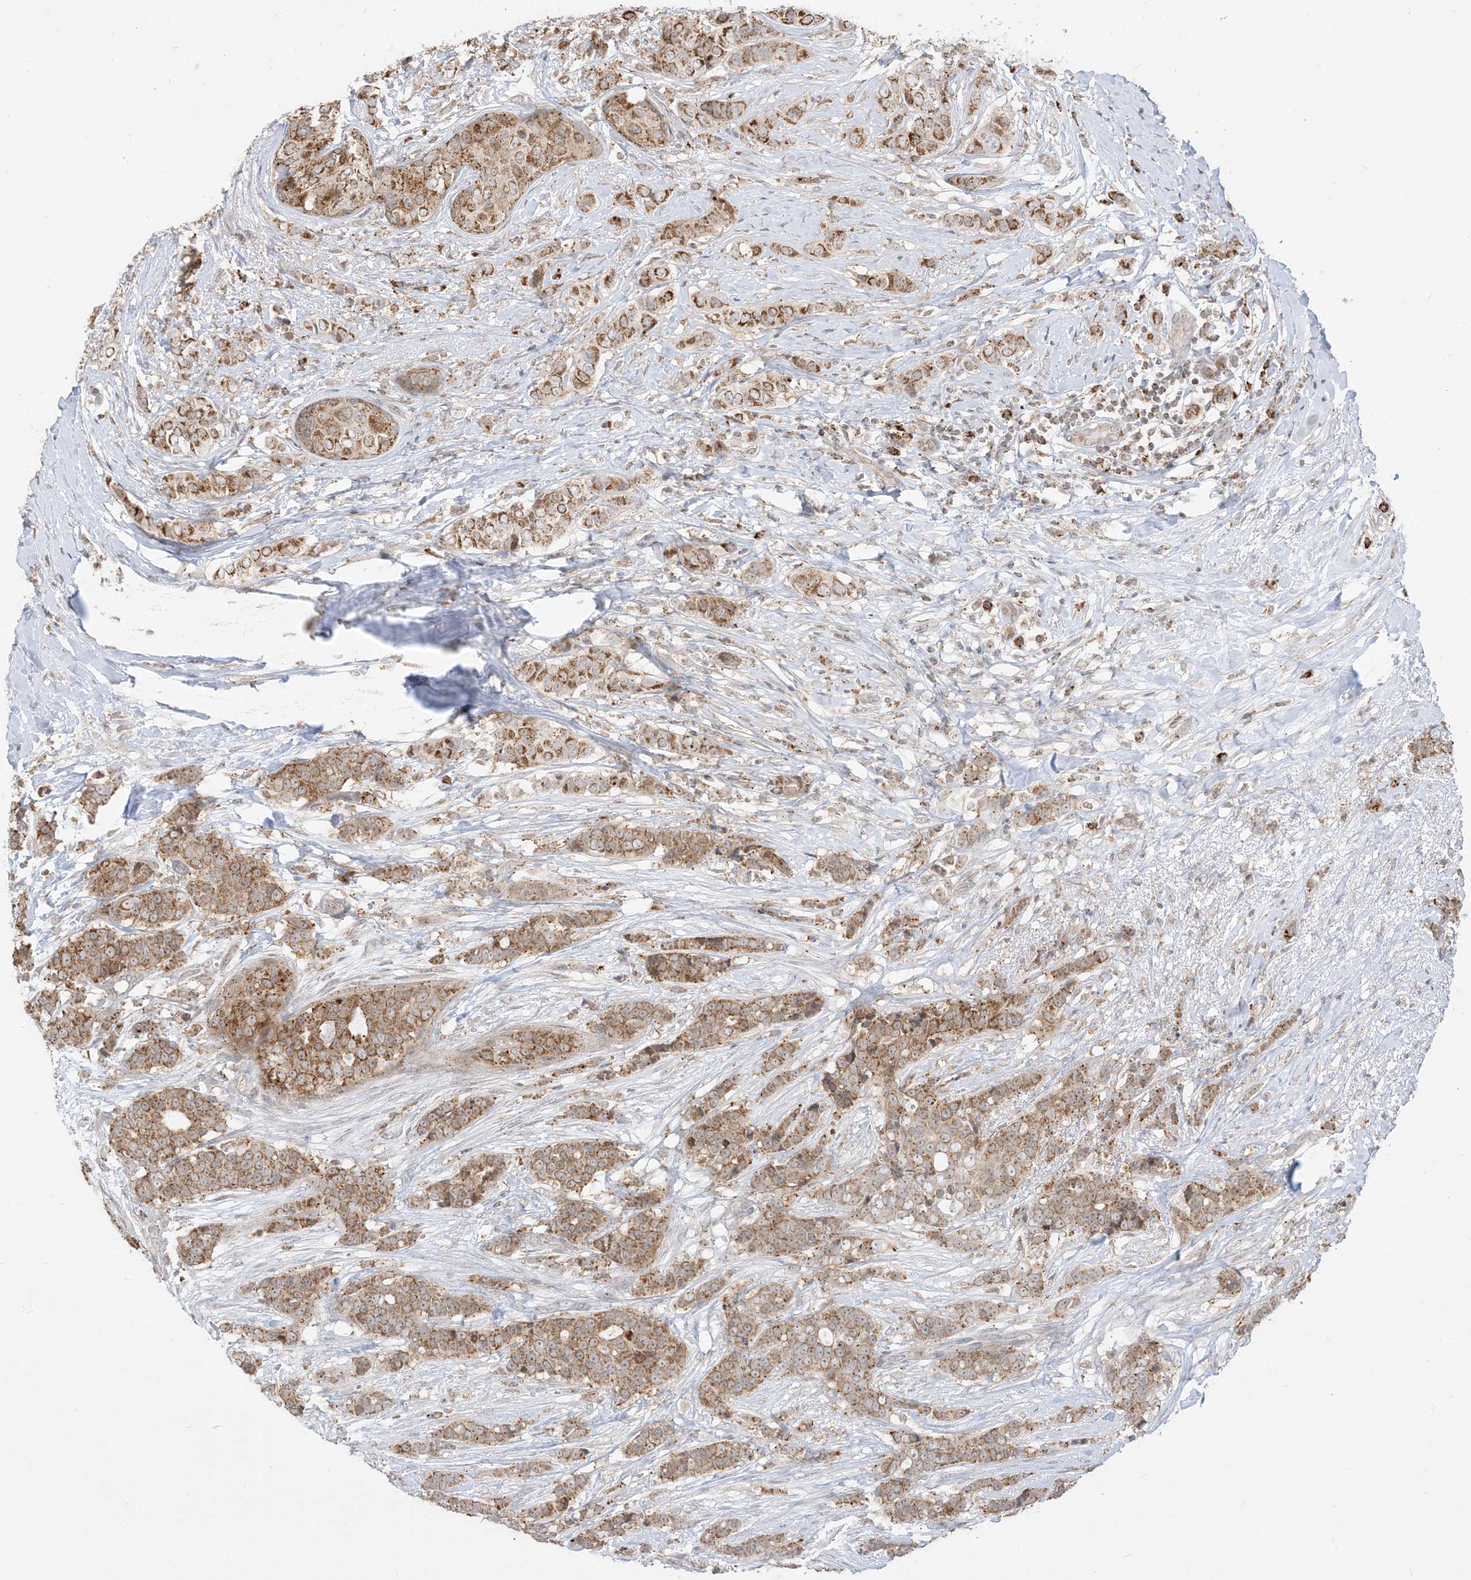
{"staining": {"intensity": "moderate", "quantity": ">75%", "location": "cytoplasmic/membranous"}, "tissue": "breast cancer", "cell_type": "Tumor cells", "image_type": "cancer", "snomed": [{"axis": "morphology", "description": "Lobular carcinoma"}, {"axis": "topography", "description": "Breast"}], "caption": "Human breast cancer (lobular carcinoma) stained with a protein marker shows moderate staining in tumor cells.", "gene": "KANSL3", "patient": {"sex": "female", "age": 51}}